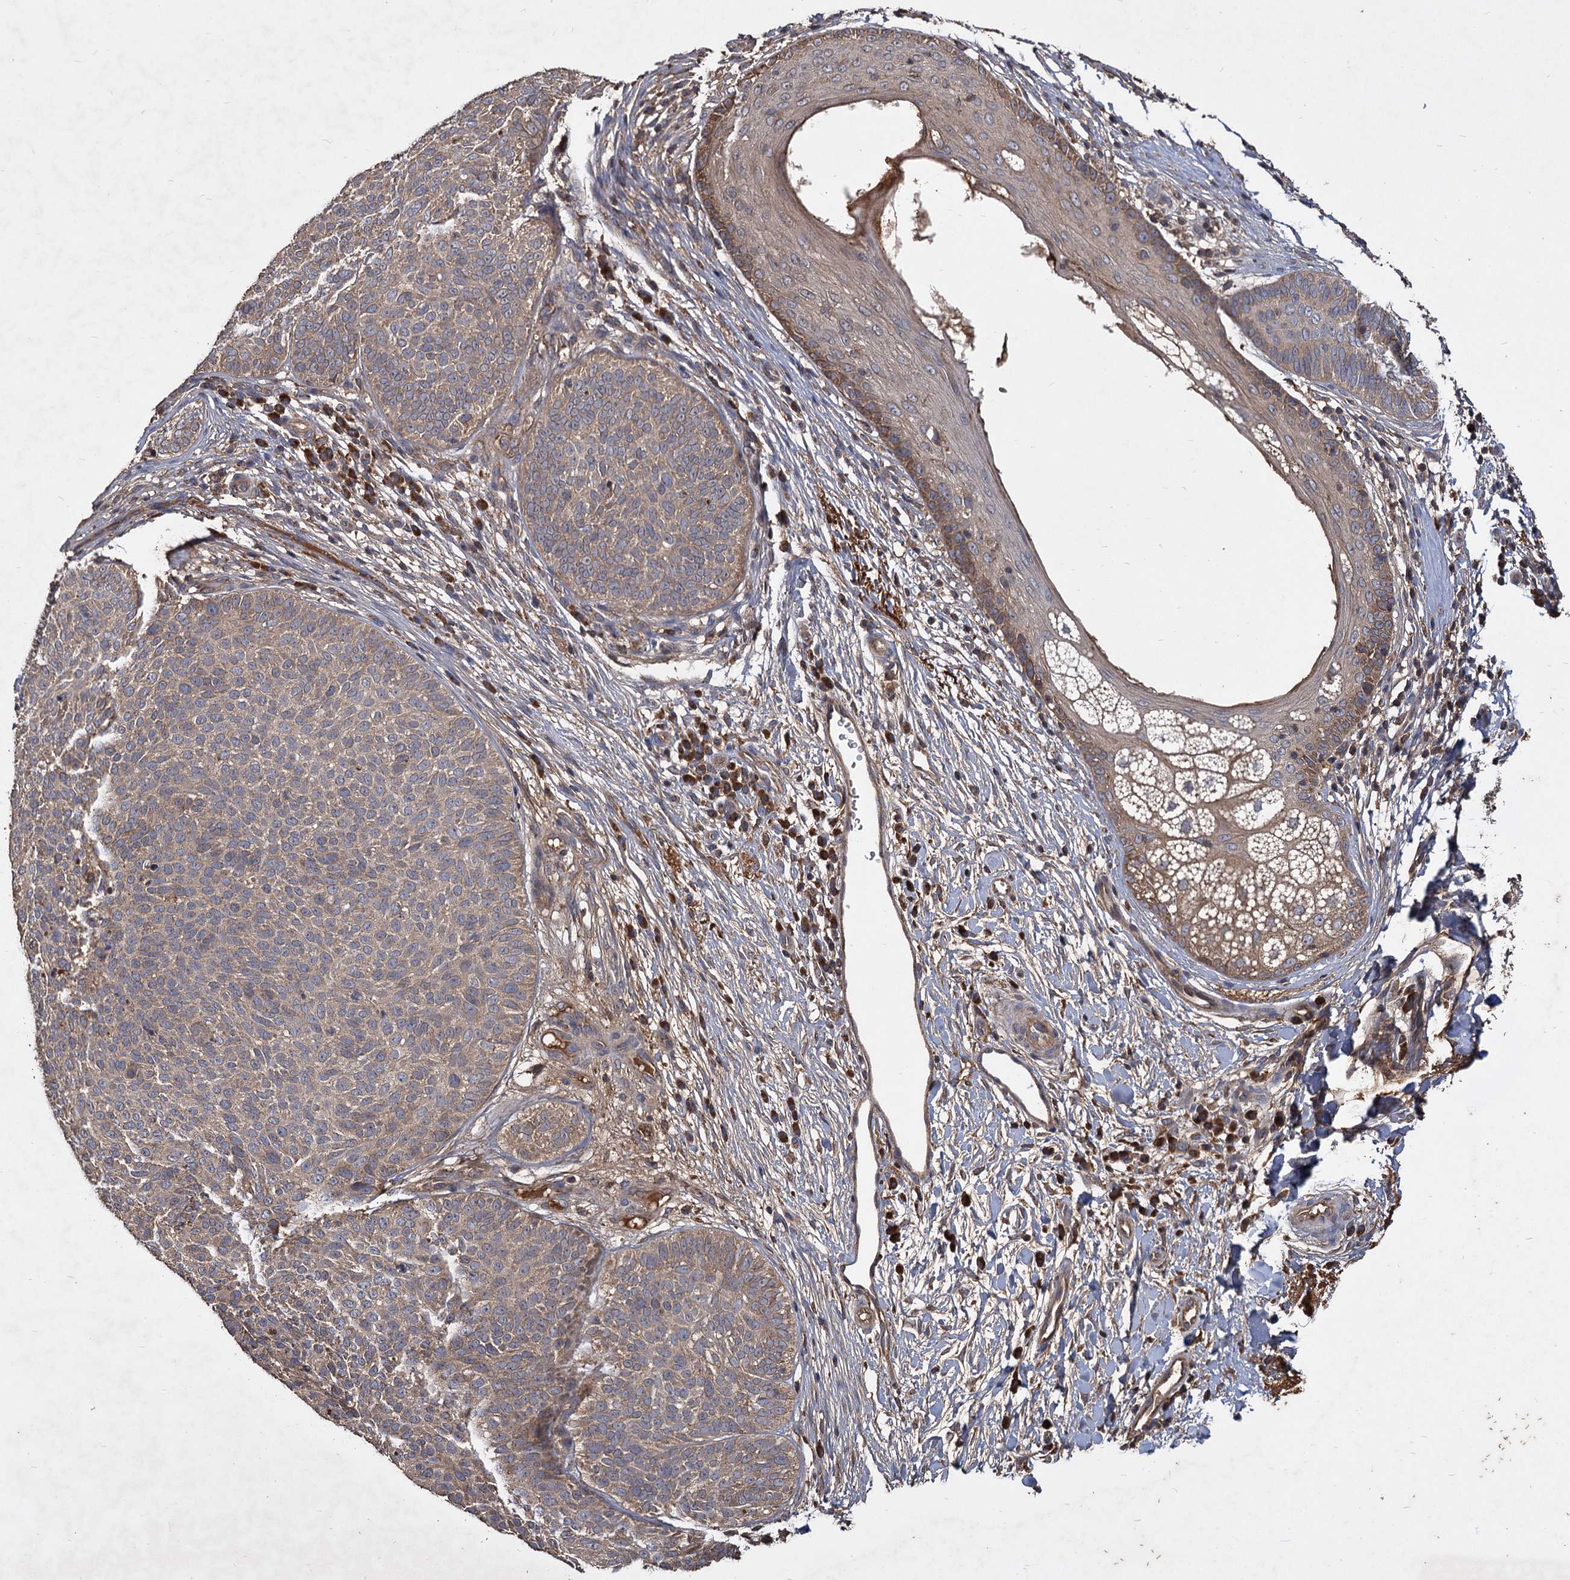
{"staining": {"intensity": "weak", "quantity": "25%-75%", "location": "cytoplasmic/membranous"}, "tissue": "skin cancer", "cell_type": "Tumor cells", "image_type": "cancer", "snomed": [{"axis": "morphology", "description": "Basal cell carcinoma"}, {"axis": "topography", "description": "Skin"}], "caption": "Skin basal cell carcinoma stained with a protein marker demonstrates weak staining in tumor cells.", "gene": "GCLC", "patient": {"sex": "male", "age": 85}}